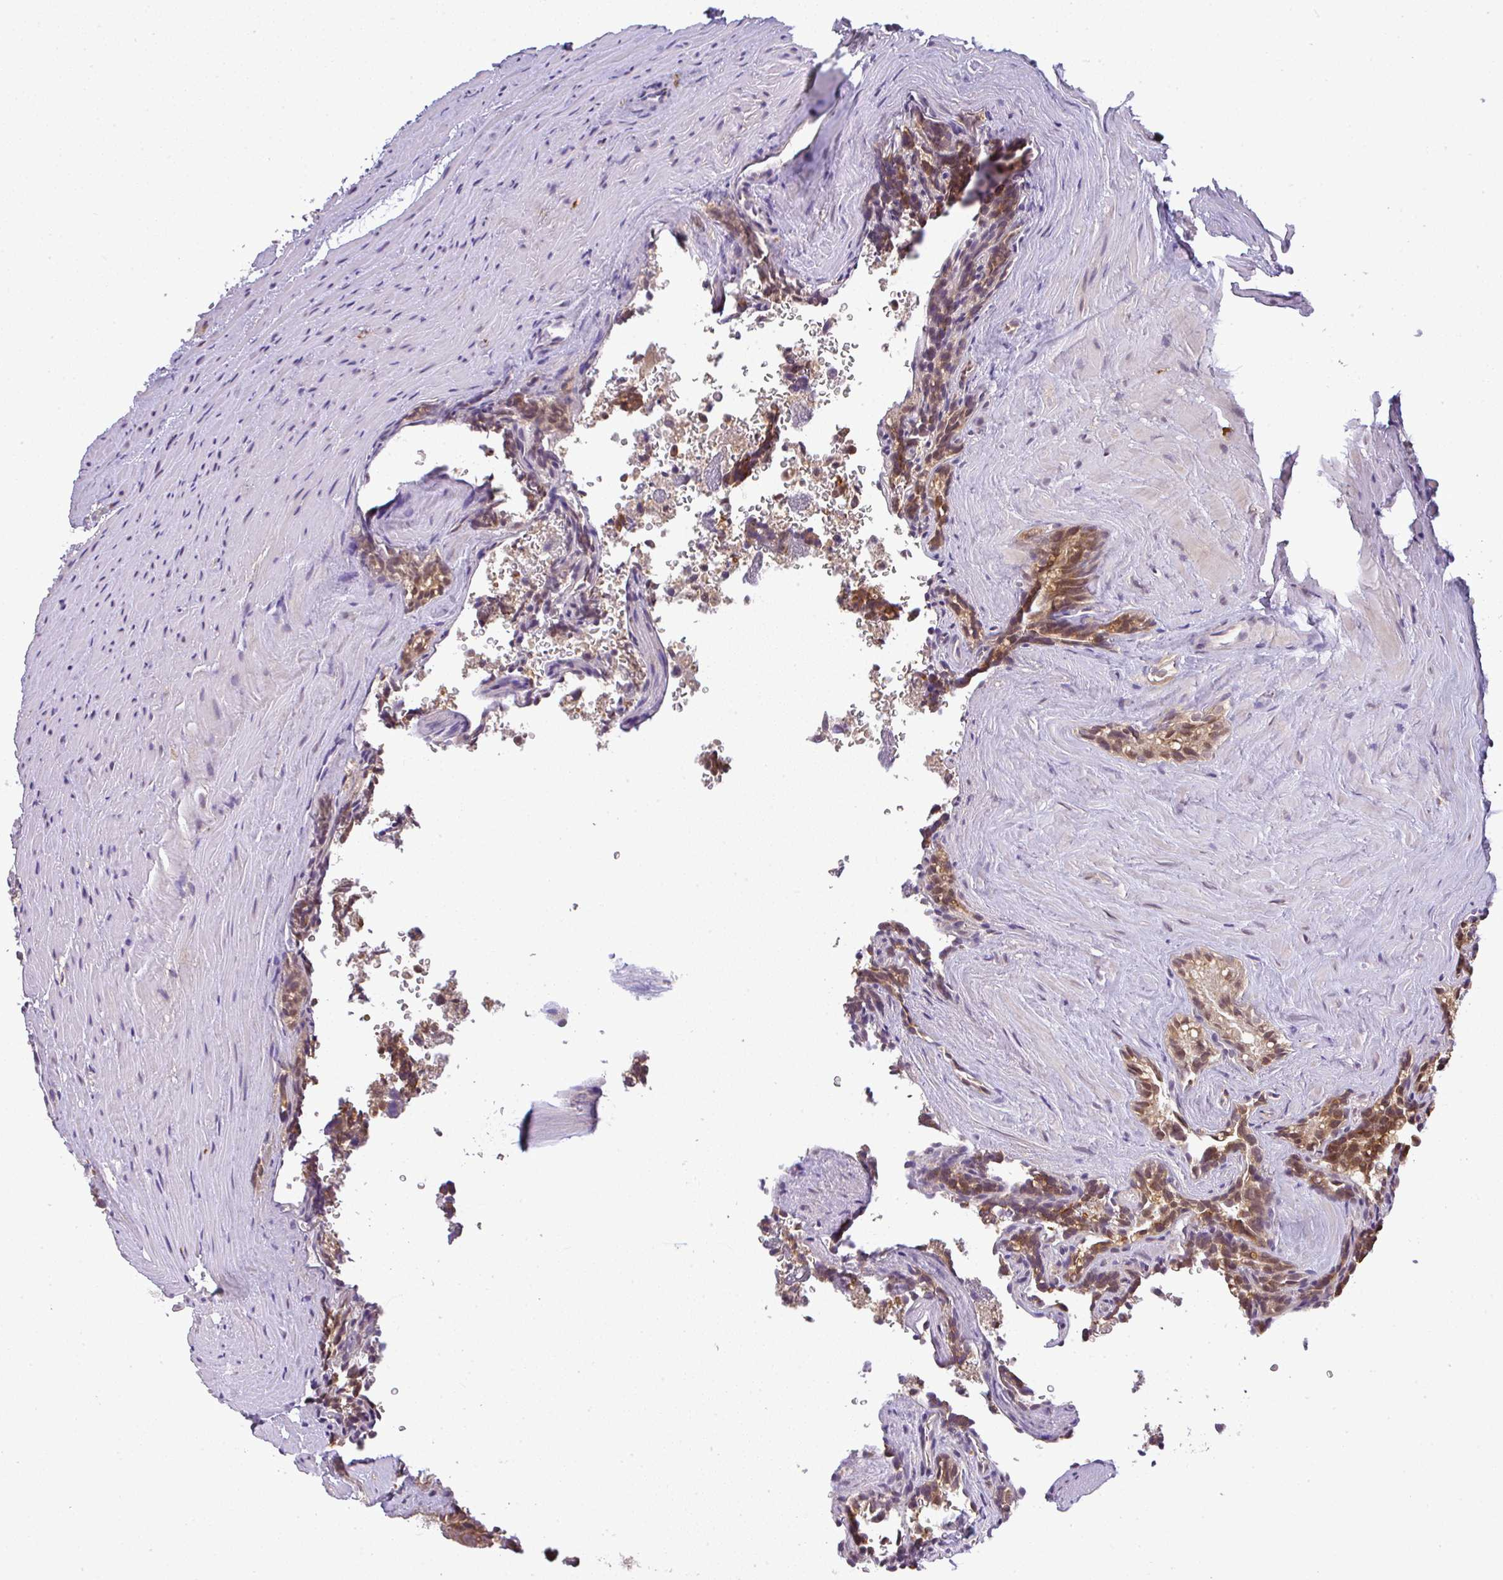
{"staining": {"intensity": "moderate", "quantity": ">75%", "location": "cytoplasmic/membranous"}, "tissue": "seminal vesicle", "cell_type": "Glandular cells", "image_type": "normal", "snomed": [{"axis": "morphology", "description": "Normal tissue, NOS"}, {"axis": "topography", "description": "Seminal veicle"}], "caption": "Protein positivity by immunohistochemistry shows moderate cytoplasmic/membranous staining in approximately >75% of glandular cells in normal seminal vesicle. (DAB (3,3'-diaminobenzidine) IHC with brightfield microscopy, high magnification).", "gene": "FAM153A", "patient": {"sex": "male", "age": 47}}